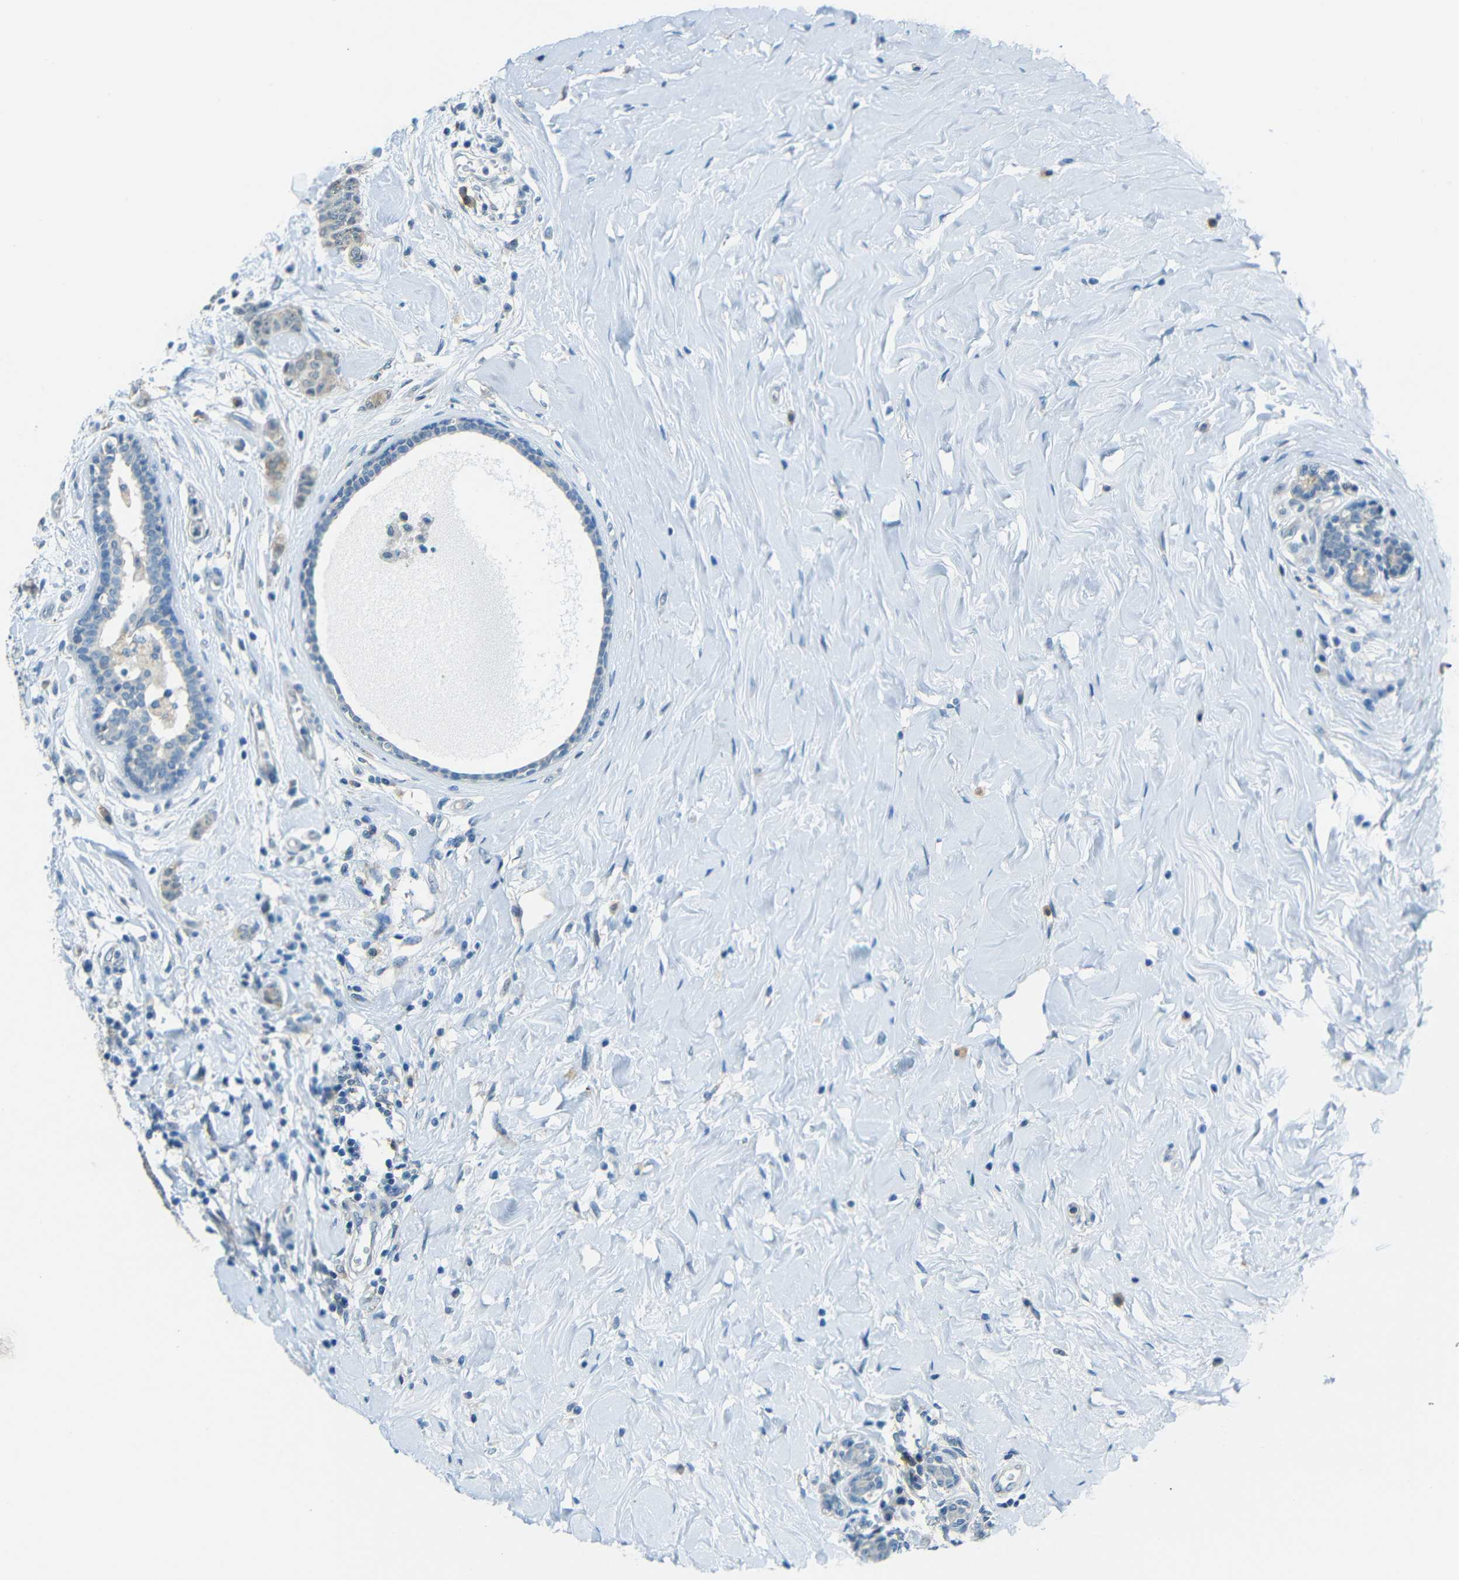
{"staining": {"intensity": "negative", "quantity": "none", "location": "none"}, "tissue": "breast cancer", "cell_type": "Tumor cells", "image_type": "cancer", "snomed": [{"axis": "morphology", "description": "Normal tissue, NOS"}, {"axis": "morphology", "description": "Duct carcinoma"}, {"axis": "topography", "description": "Breast"}], "caption": "Immunohistochemistry (IHC) photomicrograph of neoplastic tissue: breast cancer (invasive ductal carcinoma) stained with DAB shows no significant protein staining in tumor cells. (Immunohistochemistry (IHC), brightfield microscopy, high magnification).", "gene": "ANKRD22", "patient": {"sex": "female", "age": 40}}